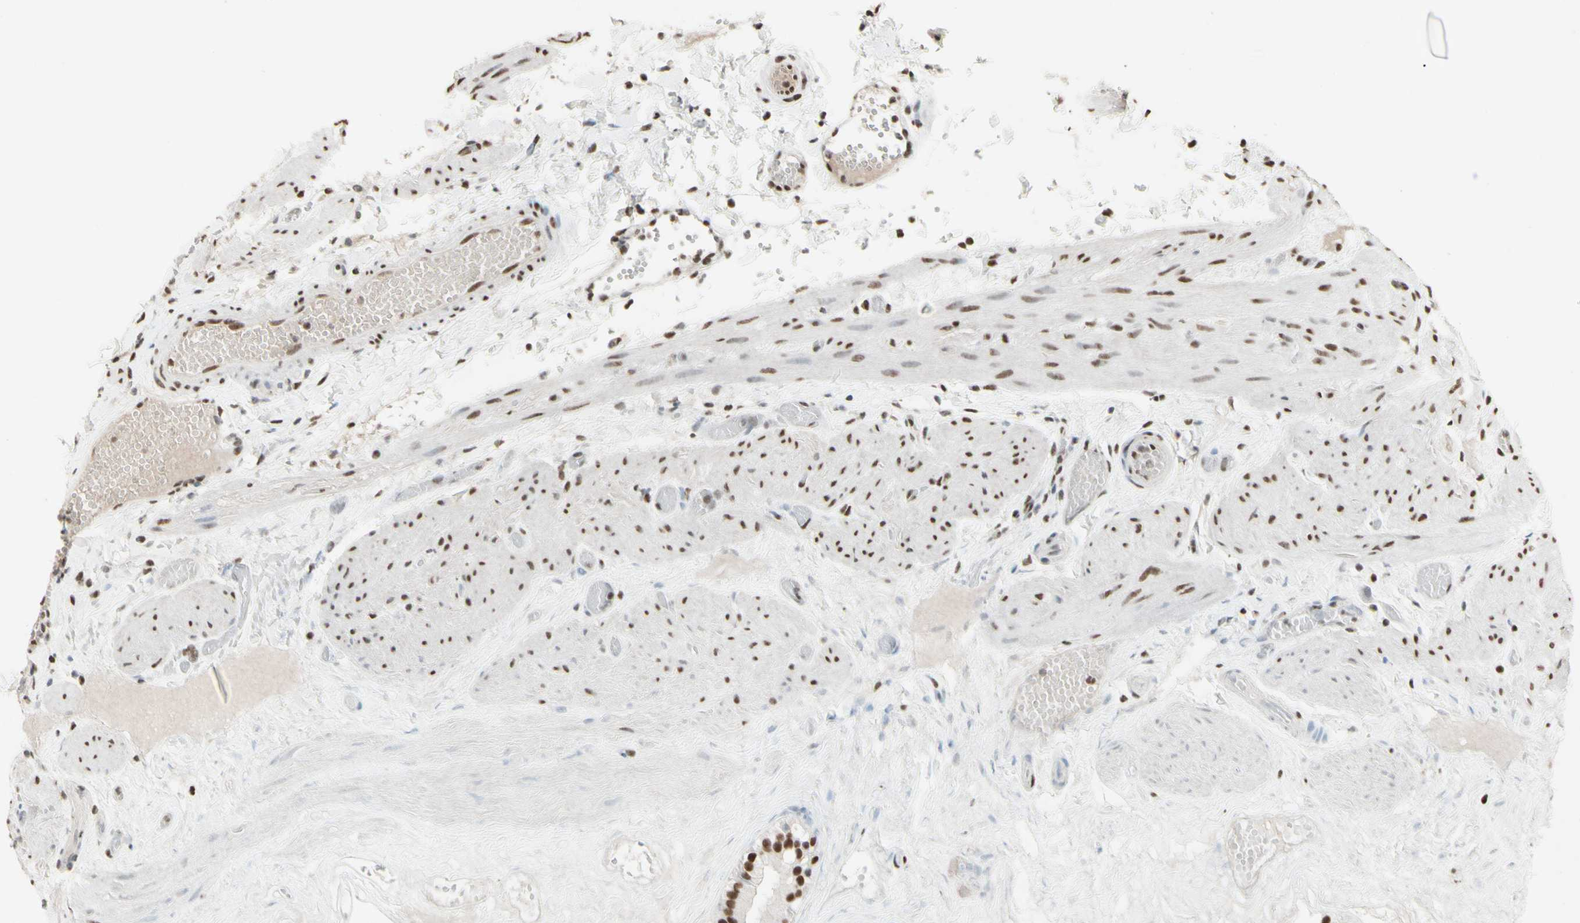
{"staining": {"intensity": "strong", "quantity": ">75%", "location": "nuclear"}, "tissue": "gallbladder", "cell_type": "Glandular cells", "image_type": "normal", "snomed": [{"axis": "morphology", "description": "Normal tissue, NOS"}, {"axis": "topography", "description": "Gallbladder"}], "caption": "Immunohistochemistry micrograph of benign gallbladder: human gallbladder stained using IHC exhibits high levels of strong protein expression localized specifically in the nuclear of glandular cells, appearing as a nuclear brown color.", "gene": "TRIM28", "patient": {"sex": "female", "age": 26}}